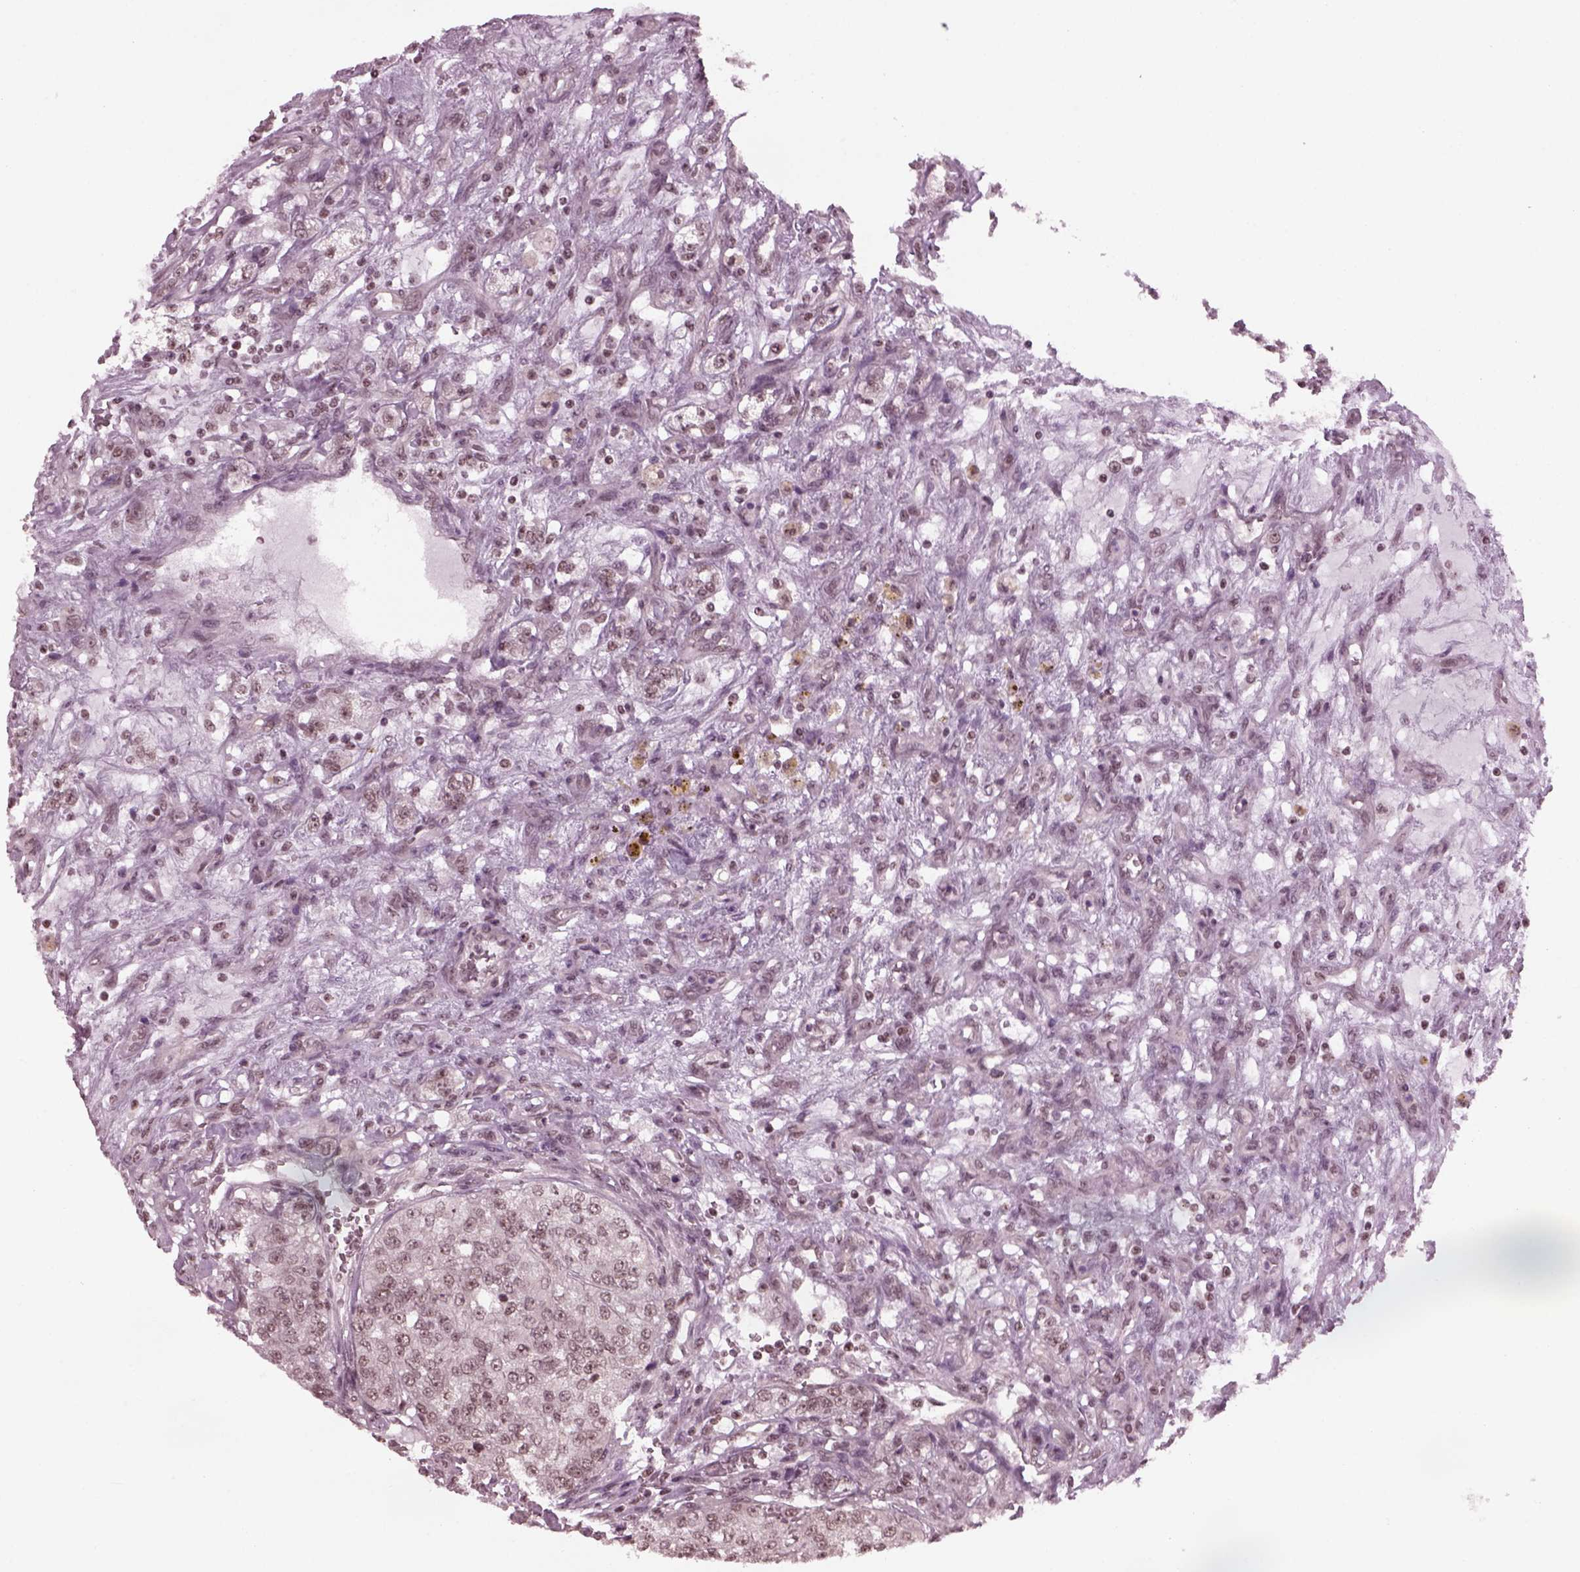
{"staining": {"intensity": "negative", "quantity": "none", "location": "none"}, "tissue": "renal cancer", "cell_type": "Tumor cells", "image_type": "cancer", "snomed": [{"axis": "morphology", "description": "Adenocarcinoma, NOS"}, {"axis": "topography", "description": "Kidney"}], "caption": "An IHC histopathology image of renal cancer is shown. There is no staining in tumor cells of renal cancer.", "gene": "RUVBL2", "patient": {"sex": "female", "age": 63}}